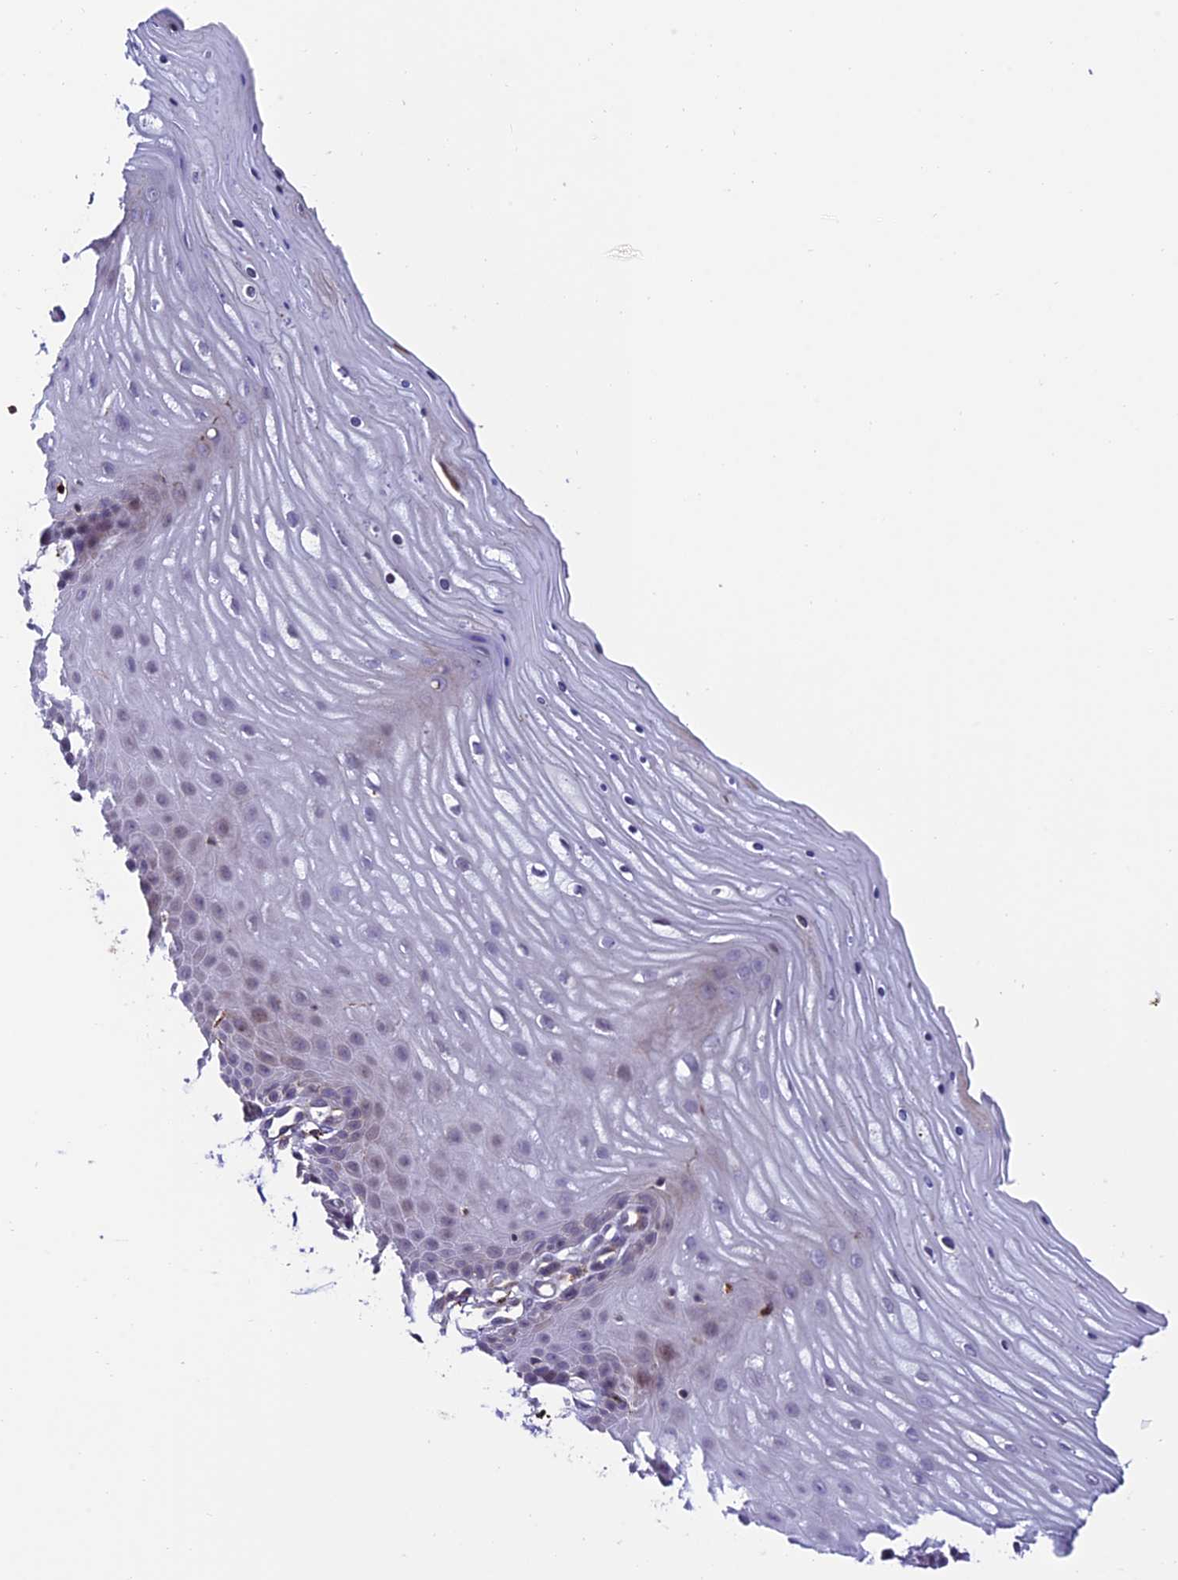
{"staining": {"intensity": "negative", "quantity": "none", "location": "none"}, "tissue": "cervix", "cell_type": "Glandular cells", "image_type": "normal", "snomed": [{"axis": "morphology", "description": "Normal tissue, NOS"}, {"axis": "topography", "description": "Cervix"}], "caption": "High power microscopy micrograph of an IHC image of unremarkable cervix, revealing no significant staining in glandular cells. (Brightfield microscopy of DAB immunohistochemistry at high magnification).", "gene": "ARHGEF18", "patient": {"sex": "female", "age": 55}}